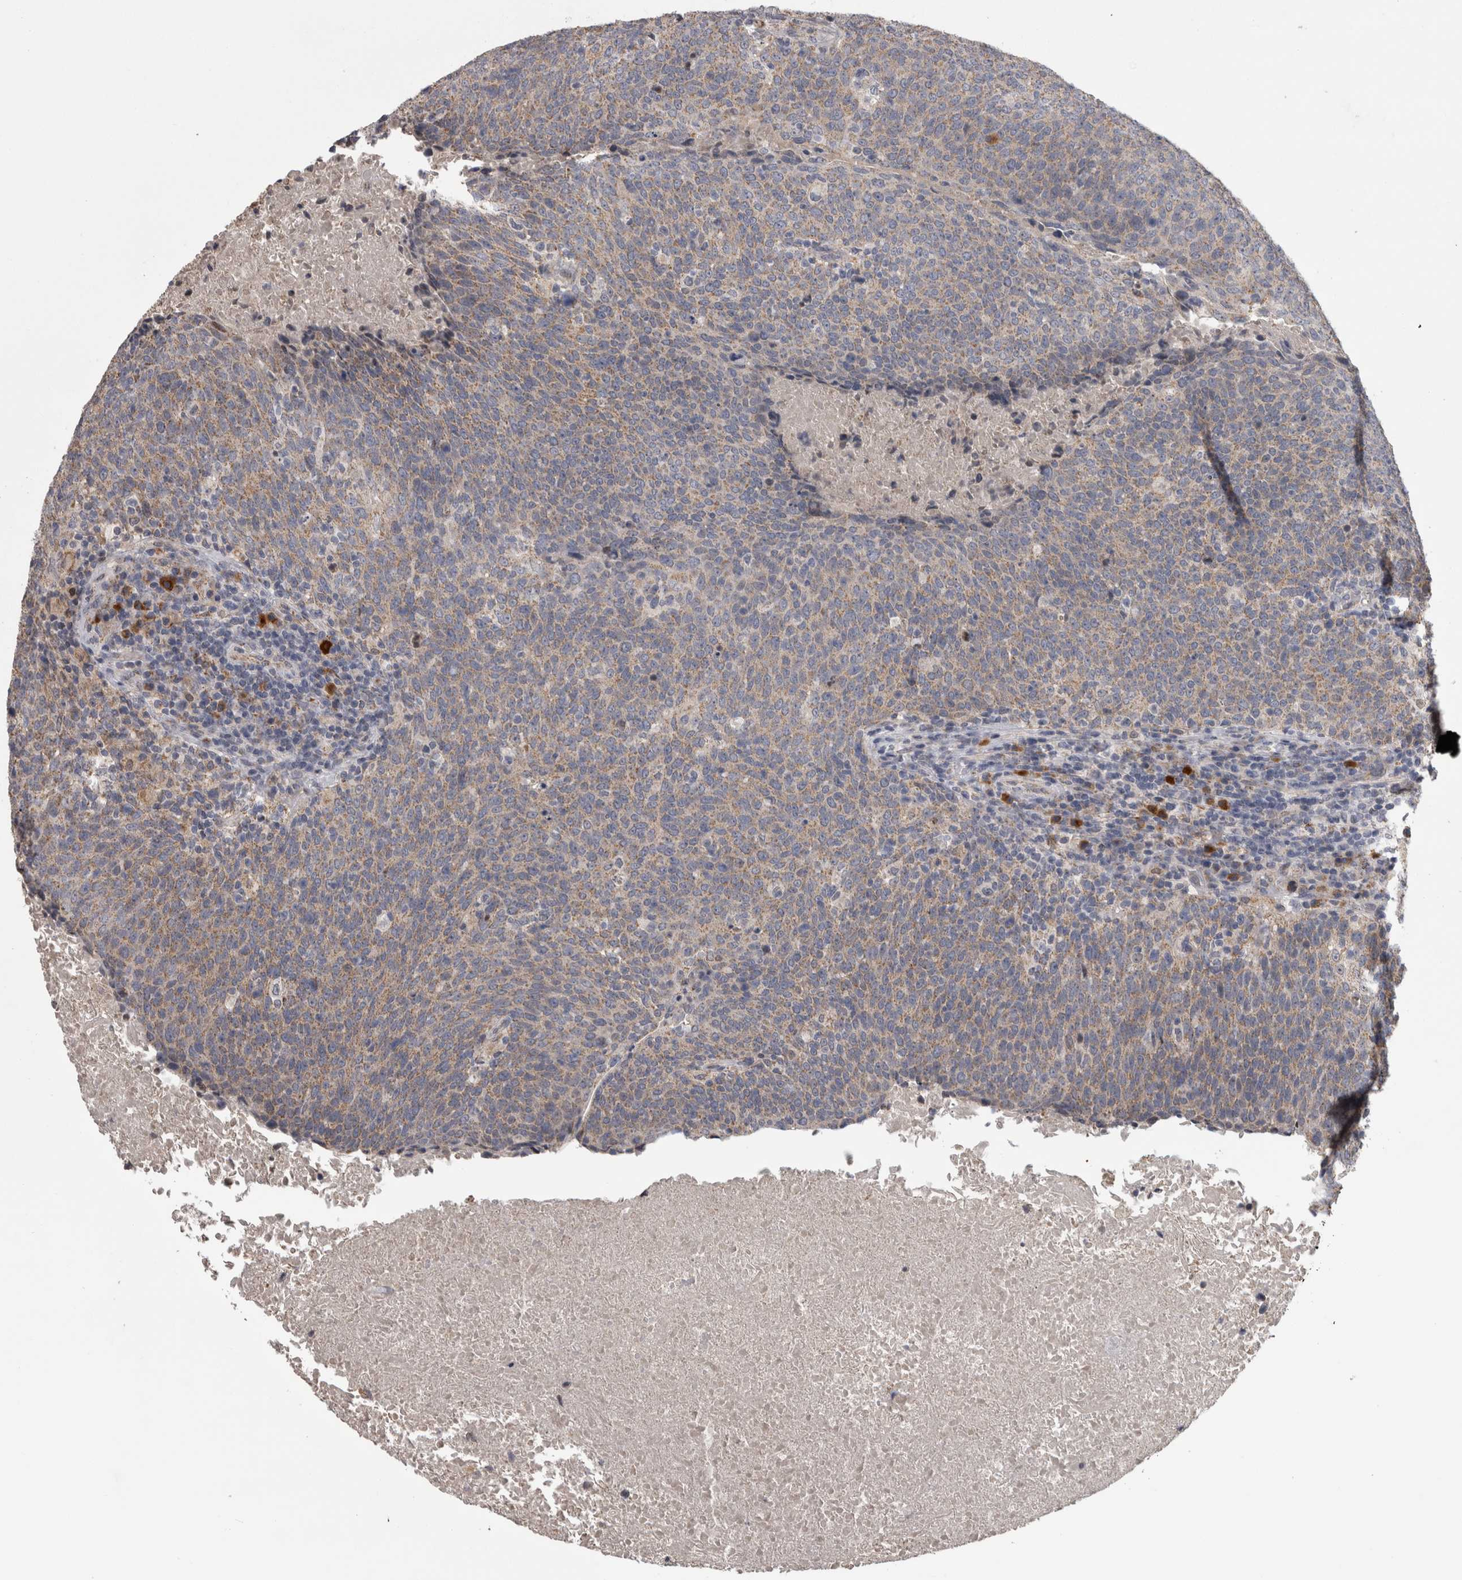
{"staining": {"intensity": "weak", "quantity": ">75%", "location": "cytoplasmic/membranous"}, "tissue": "head and neck cancer", "cell_type": "Tumor cells", "image_type": "cancer", "snomed": [{"axis": "morphology", "description": "Squamous cell carcinoma, NOS"}, {"axis": "morphology", "description": "Squamous cell carcinoma, metastatic, NOS"}, {"axis": "topography", "description": "Lymph node"}, {"axis": "topography", "description": "Head-Neck"}], "caption": "Protein expression by IHC displays weak cytoplasmic/membranous expression in approximately >75% of tumor cells in head and neck squamous cell carcinoma. (Stains: DAB (3,3'-diaminobenzidine) in brown, nuclei in blue, Microscopy: brightfield microscopy at high magnification).", "gene": "DBT", "patient": {"sex": "male", "age": 62}}